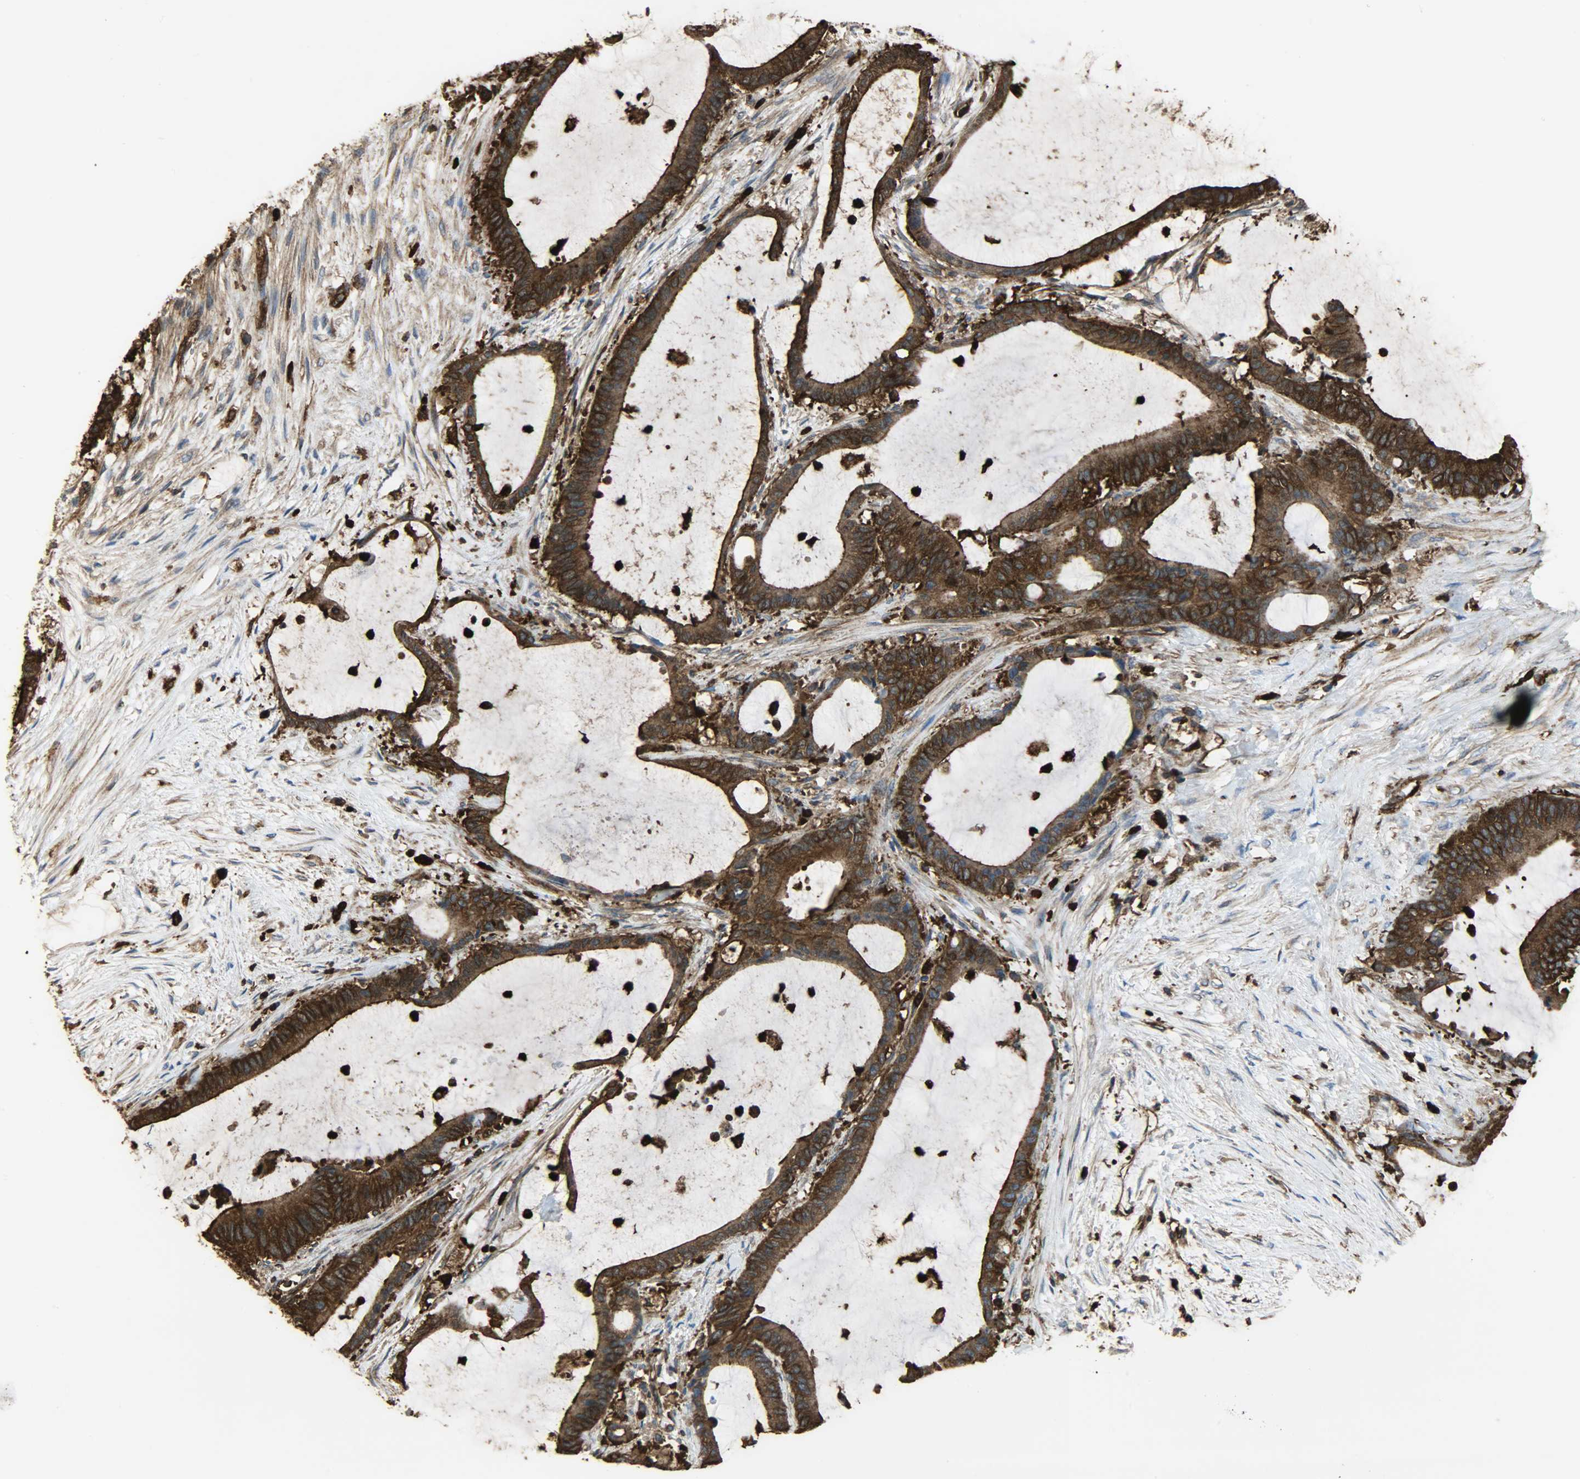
{"staining": {"intensity": "strong", "quantity": ">75%", "location": "cytoplasmic/membranous"}, "tissue": "liver cancer", "cell_type": "Tumor cells", "image_type": "cancer", "snomed": [{"axis": "morphology", "description": "Cholangiocarcinoma"}, {"axis": "topography", "description": "Liver"}], "caption": "Protein staining shows strong cytoplasmic/membranous staining in about >75% of tumor cells in liver cancer (cholangiocarcinoma). The protein of interest is shown in brown color, while the nuclei are stained blue.", "gene": "VASP", "patient": {"sex": "female", "age": 73}}